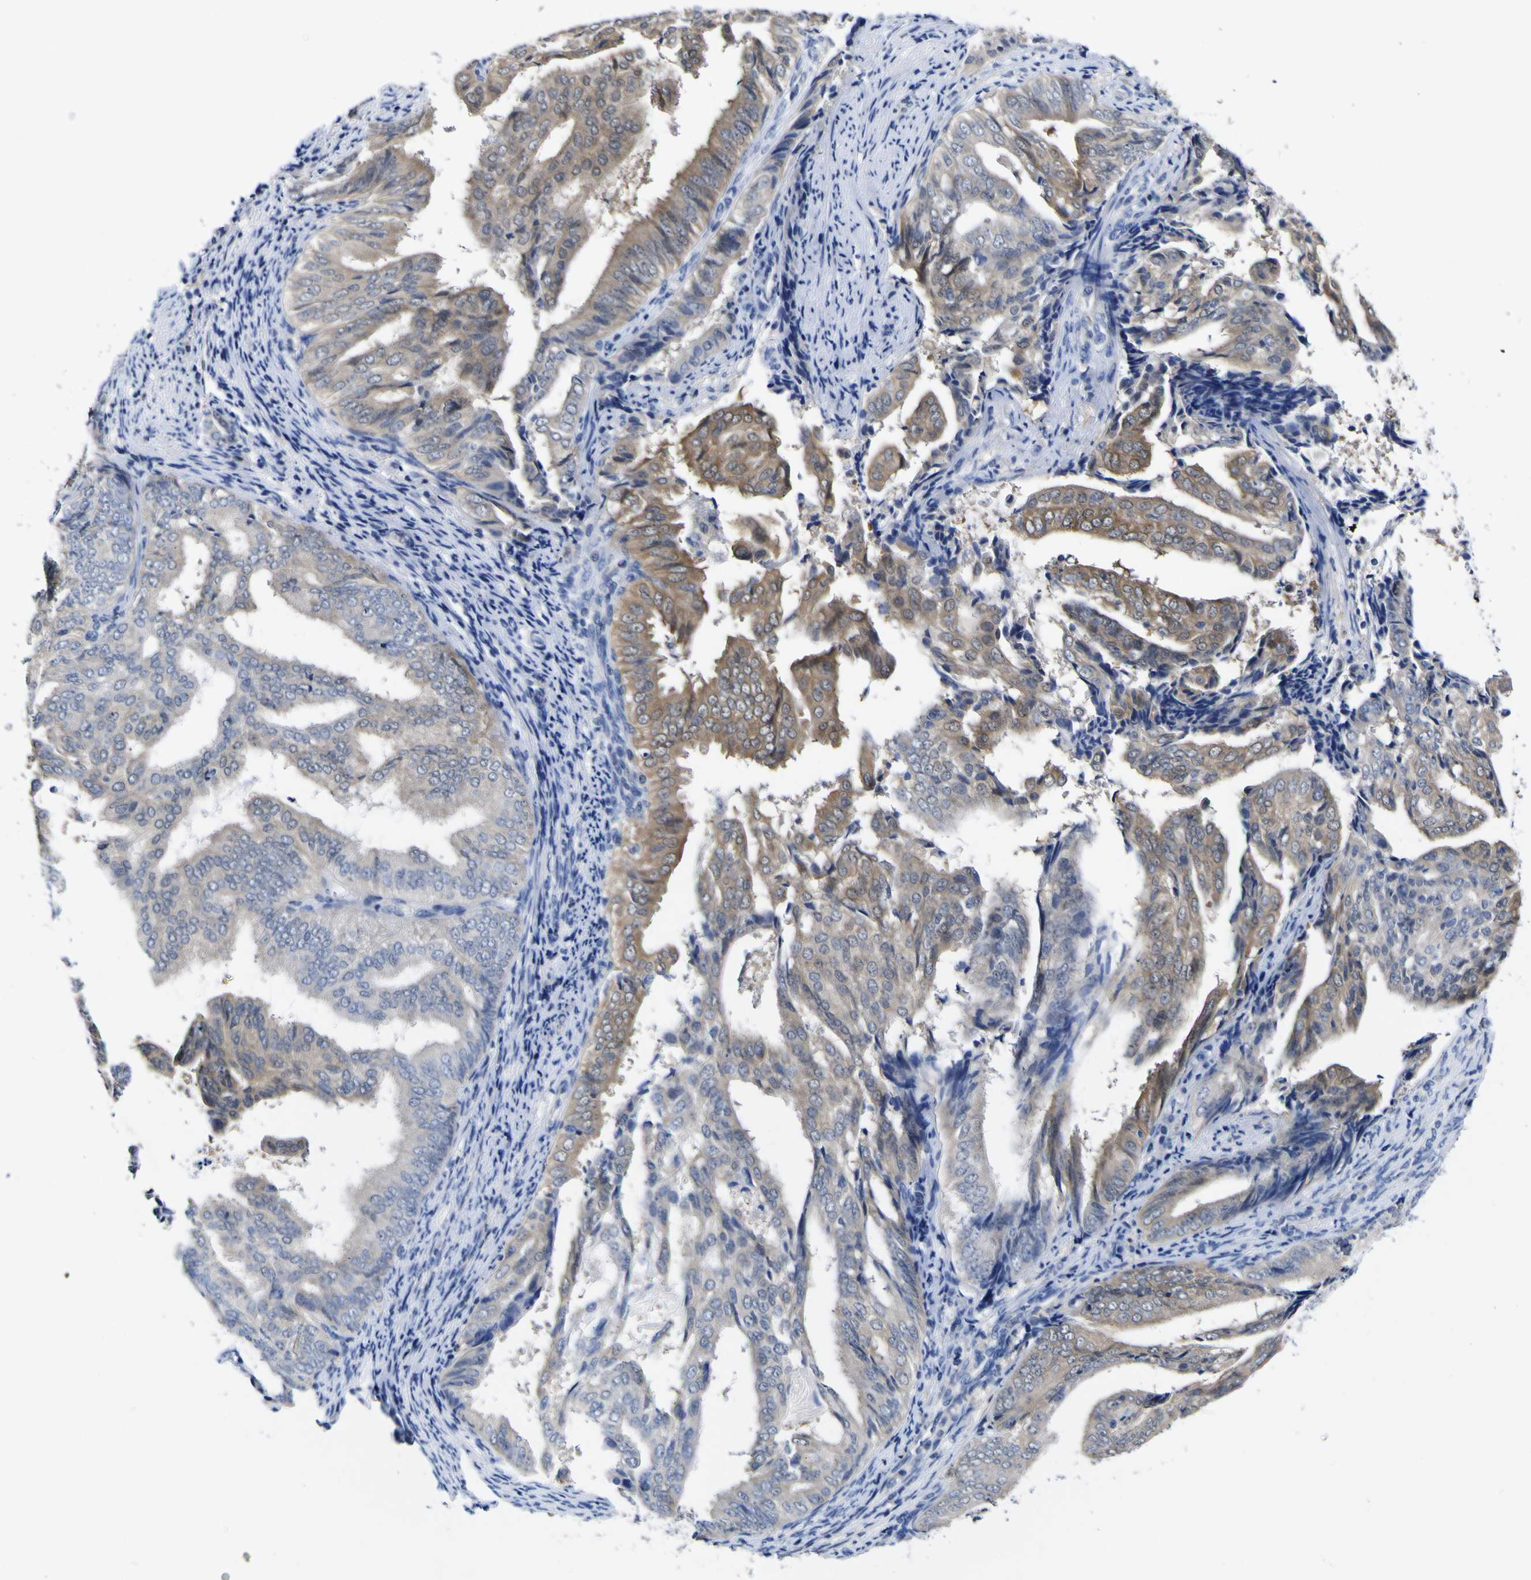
{"staining": {"intensity": "moderate", "quantity": "25%-75%", "location": "cytoplasmic/membranous"}, "tissue": "endometrial cancer", "cell_type": "Tumor cells", "image_type": "cancer", "snomed": [{"axis": "morphology", "description": "Adenocarcinoma, NOS"}, {"axis": "topography", "description": "Endometrium"}], "caption": "A brown stain highlights moderate cytoplasmic/membranous positivity of a protein in human endometrial adenocarcinoma tumor cells.", "gene": "CASP6", "patient": {"sex": "female", "age": 58}}